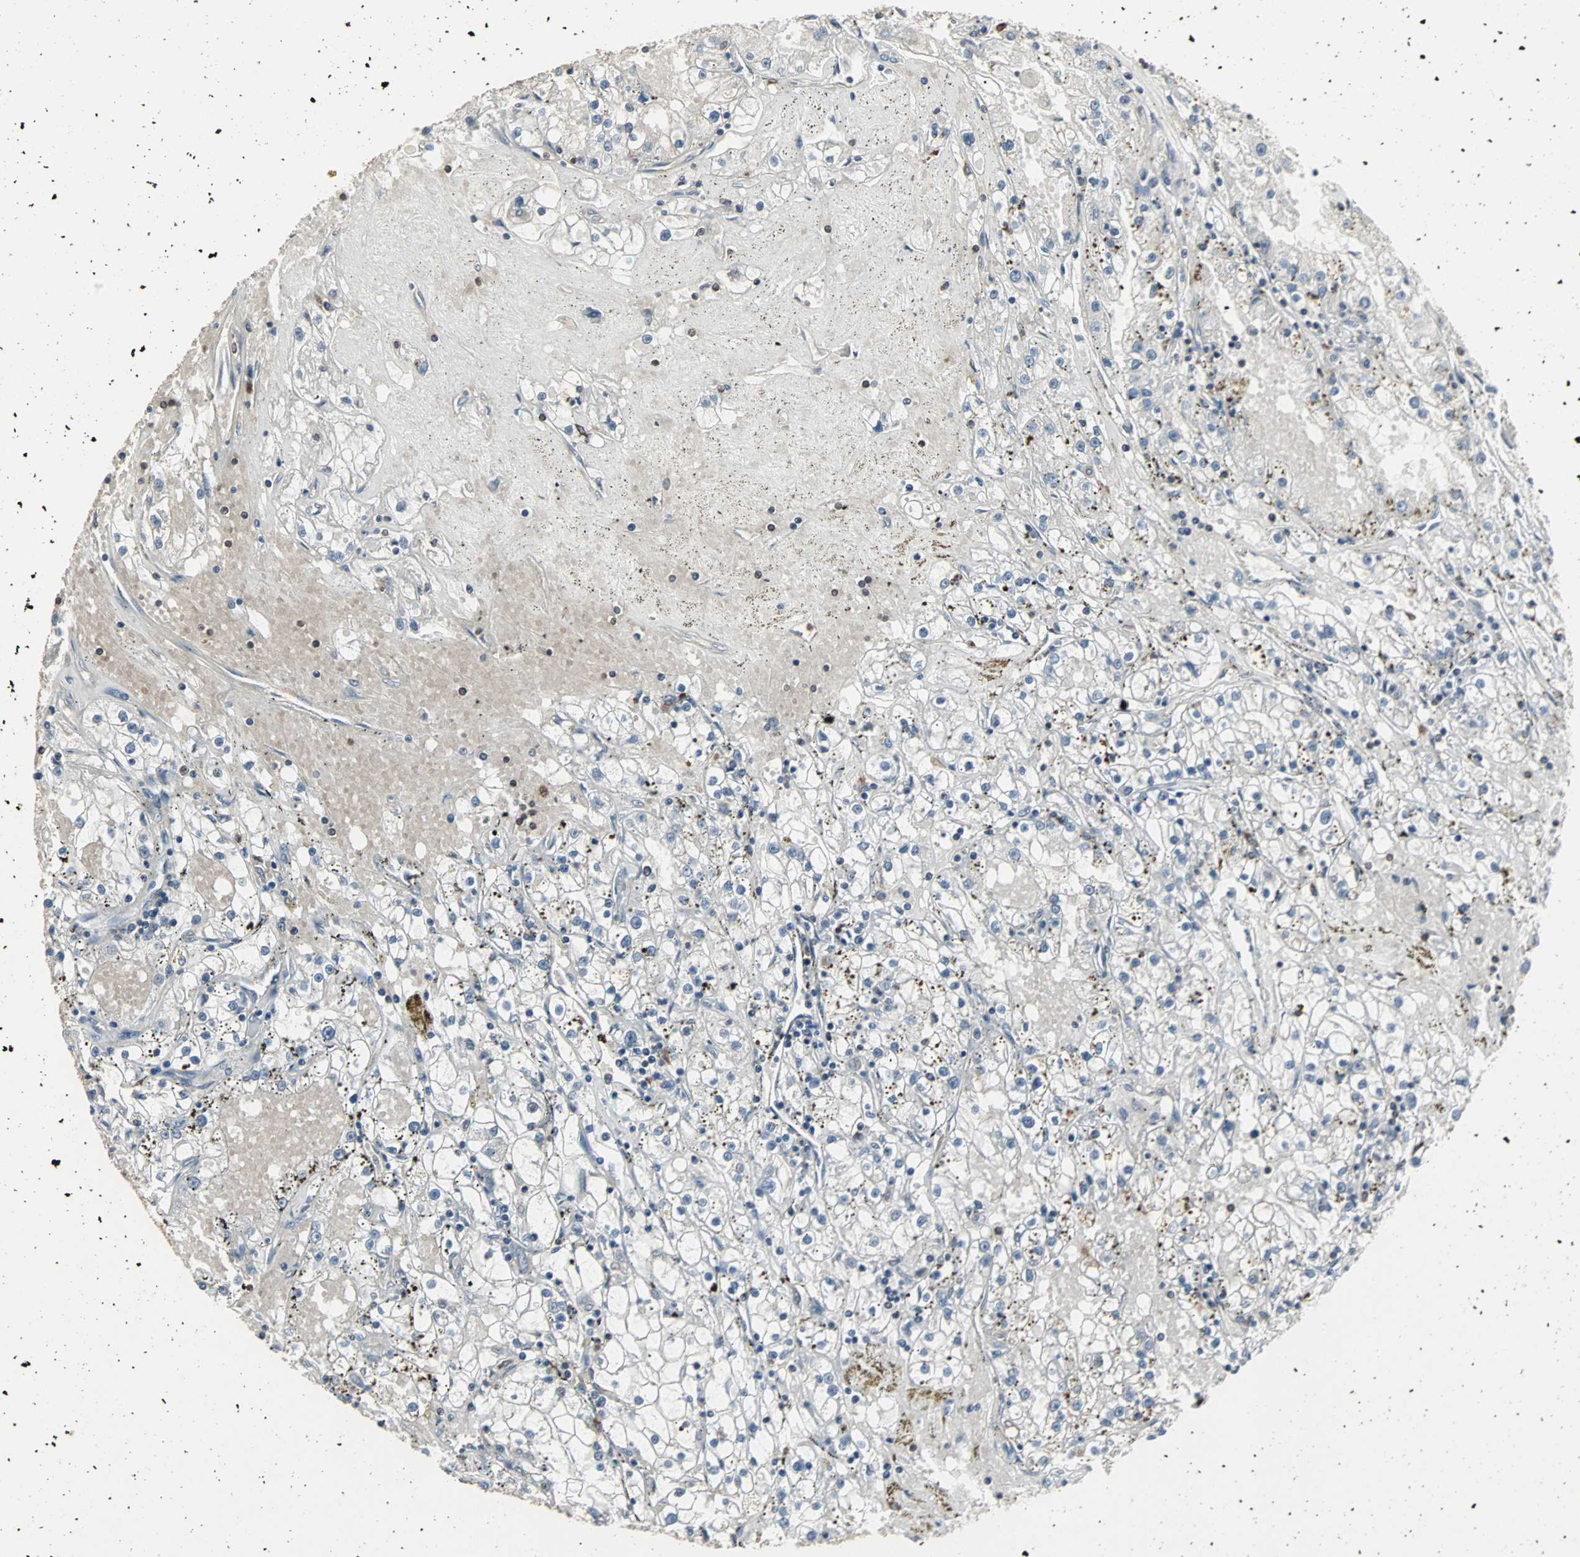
{"staining": {"intensity": "negative", "quantity": "none", "location": "none"}, "tissue": "renal cancer", "cell_type": "Tumor cells", "image_type": "cancer", "snomed": [{"axis": "morphology", "description": "Adenocarcinoma, NOS"}, {"axis": "topography", "description": "Kidney"}], "caption": "This is an immunohistochemistry (IHC) image of adenocarcinoma (renal). There is no expression in tumor cells.", "gene": "LRRFIP1", "patient": {"sex": "male", "age": 56}}